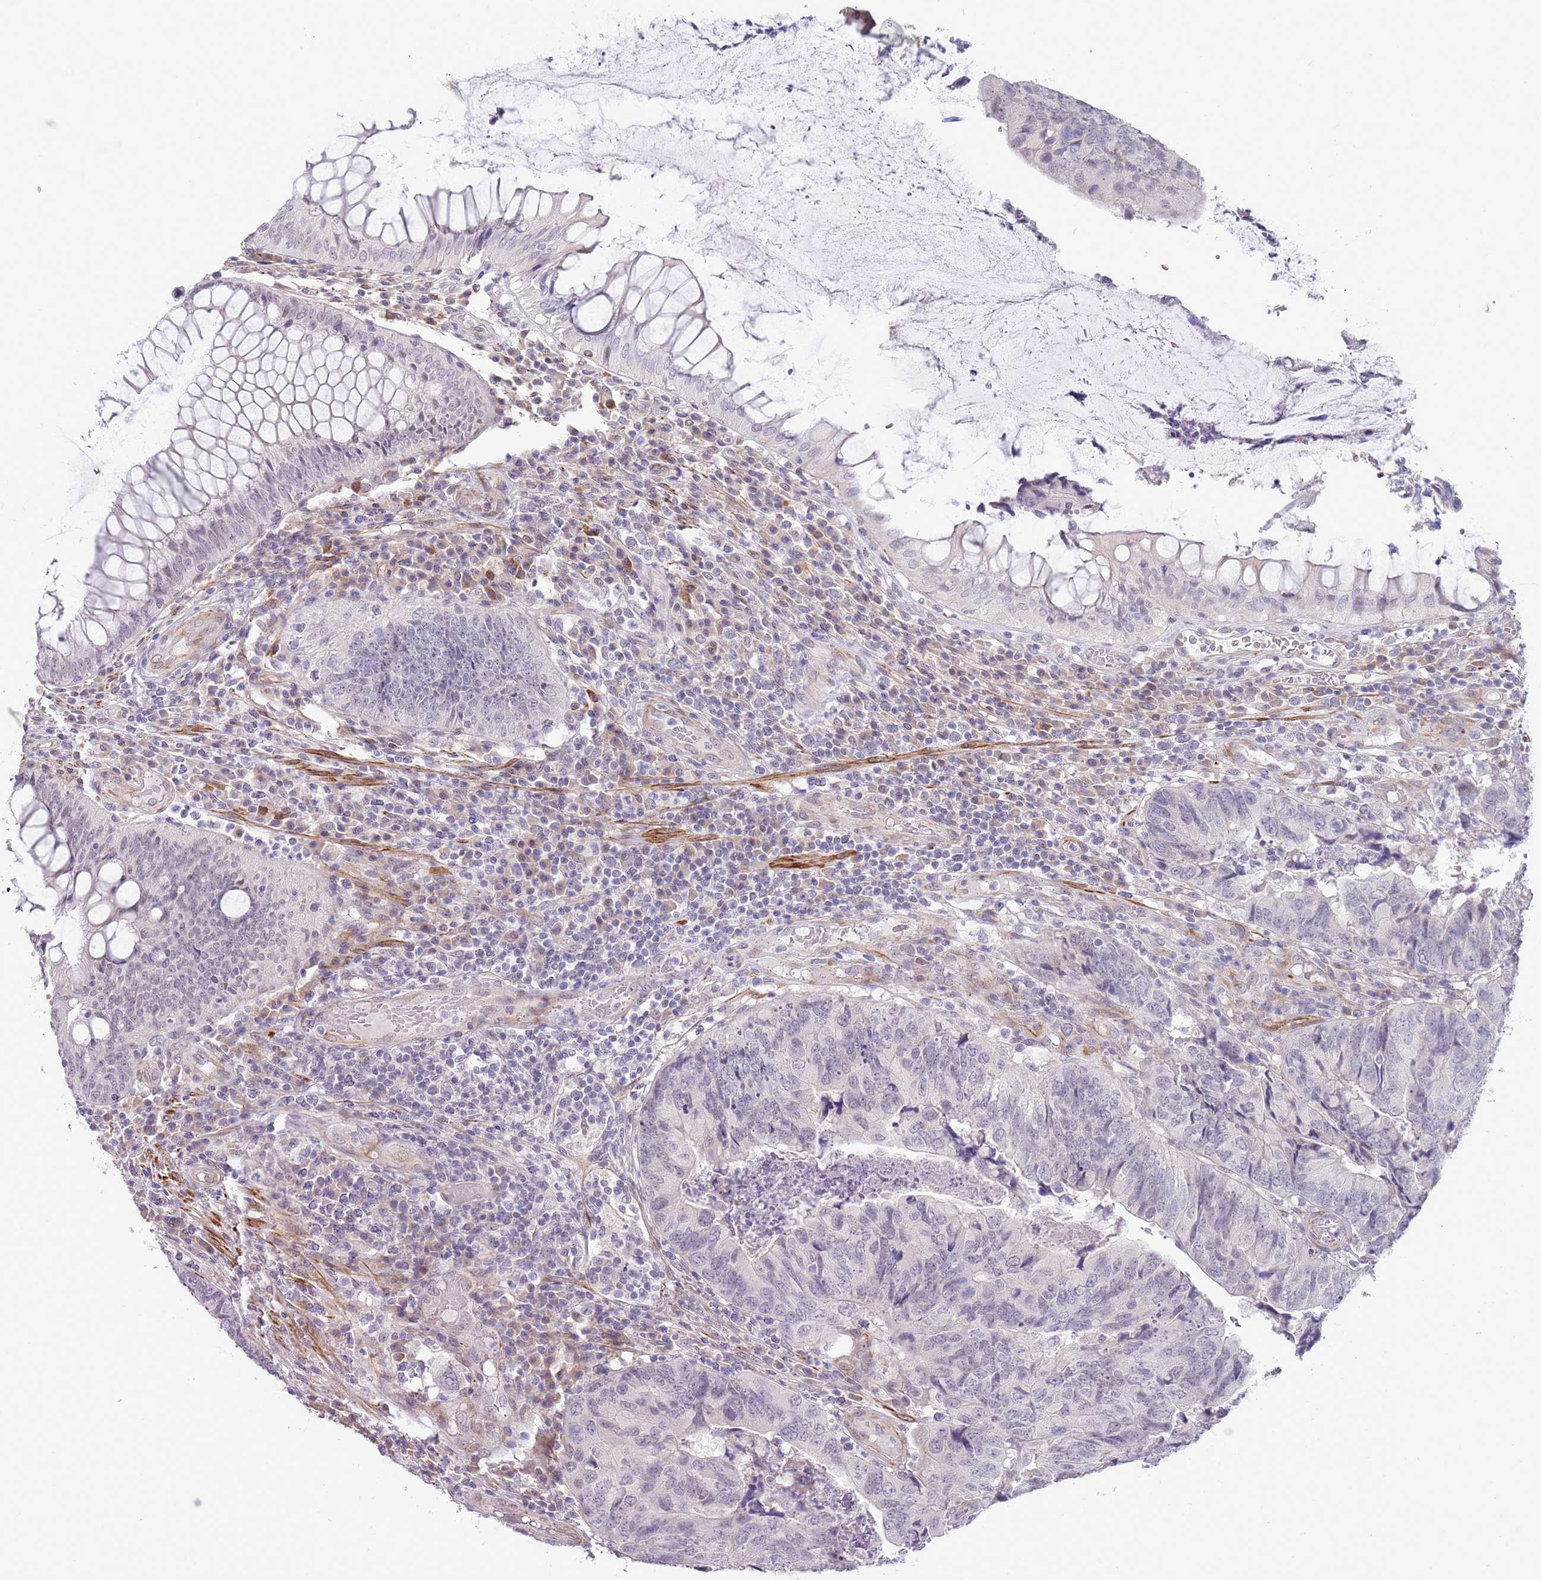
{"staining": {"intensity": "negative", "quantity": "none", "location": "none"}, "tissue": "colorectal cancer", "cell_type": "Tumor cells", "image_type": "cancer", "snomed": [{"axis": "morphology", "description": "Adenocarcinoma, NOS"}, {"axis": "topography", "description": "Colon"}], "caption": "A micrograph of colorectal adenocarcinoma stained for a protein reveals no brown staining in tumor cells.", "gene": "NBPF3", "patient": {"sex": "female", "age": 67}}